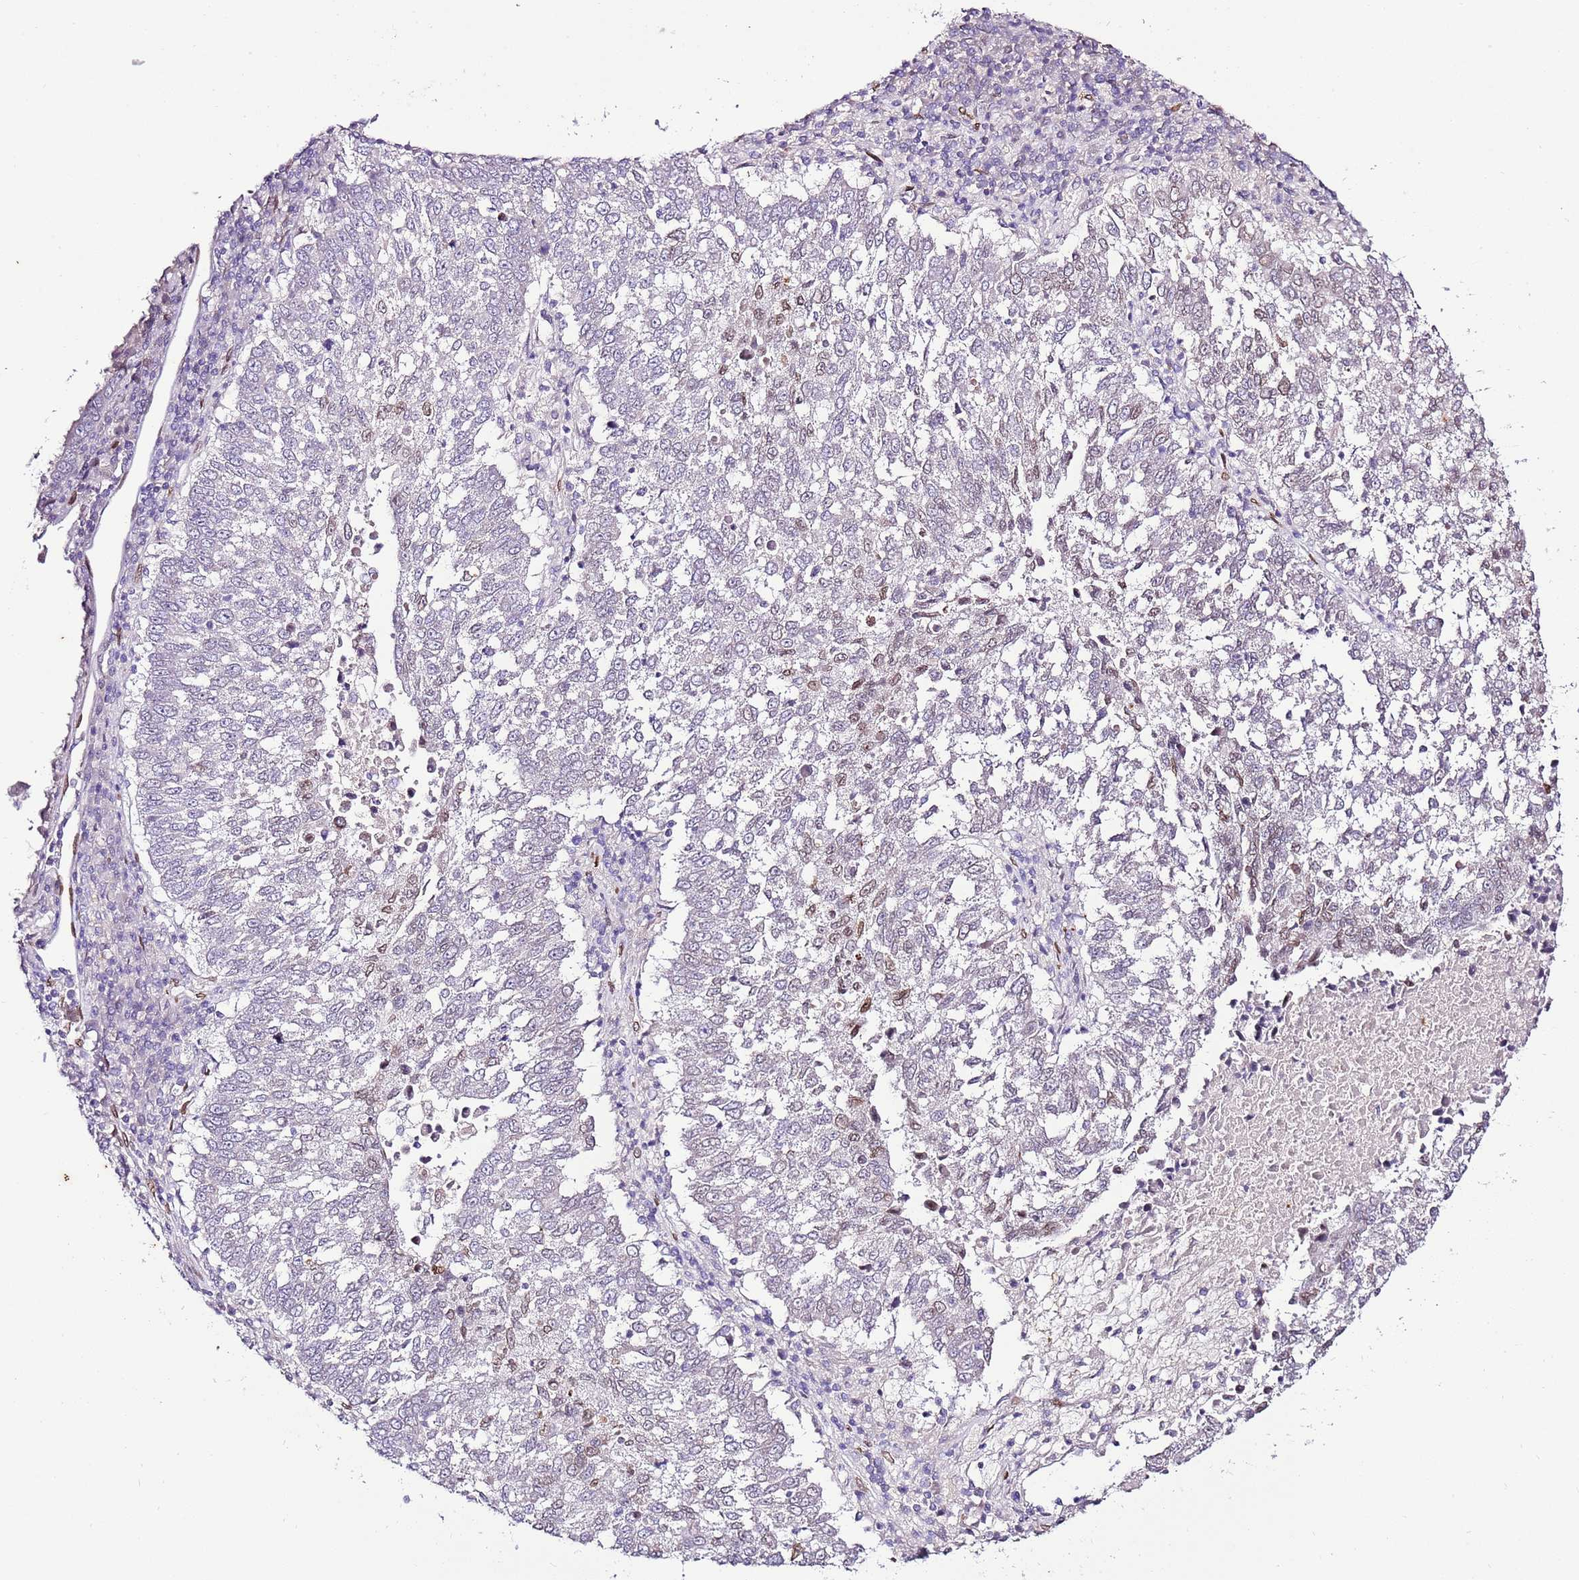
{"staining": {"intensity": "negative", "quantity": "none", "location": "none"}, "tissue": "lung cancer", "cell_type": "Tumor cells", "image_type": "cancer", "snomed": [{"axis": "morphology", "description": "Squamous cell carcinoma, NOS"}, {"axis": "topography", "description": "Lung"}], "caption": "Immunohistochemistry micrograph of neoplastic tissue: lung cancer stained with DAB shows no significant protein expression in tumor cells.", "gene": "TMEM47", "patient": {"sex": "male", "age": 73}}